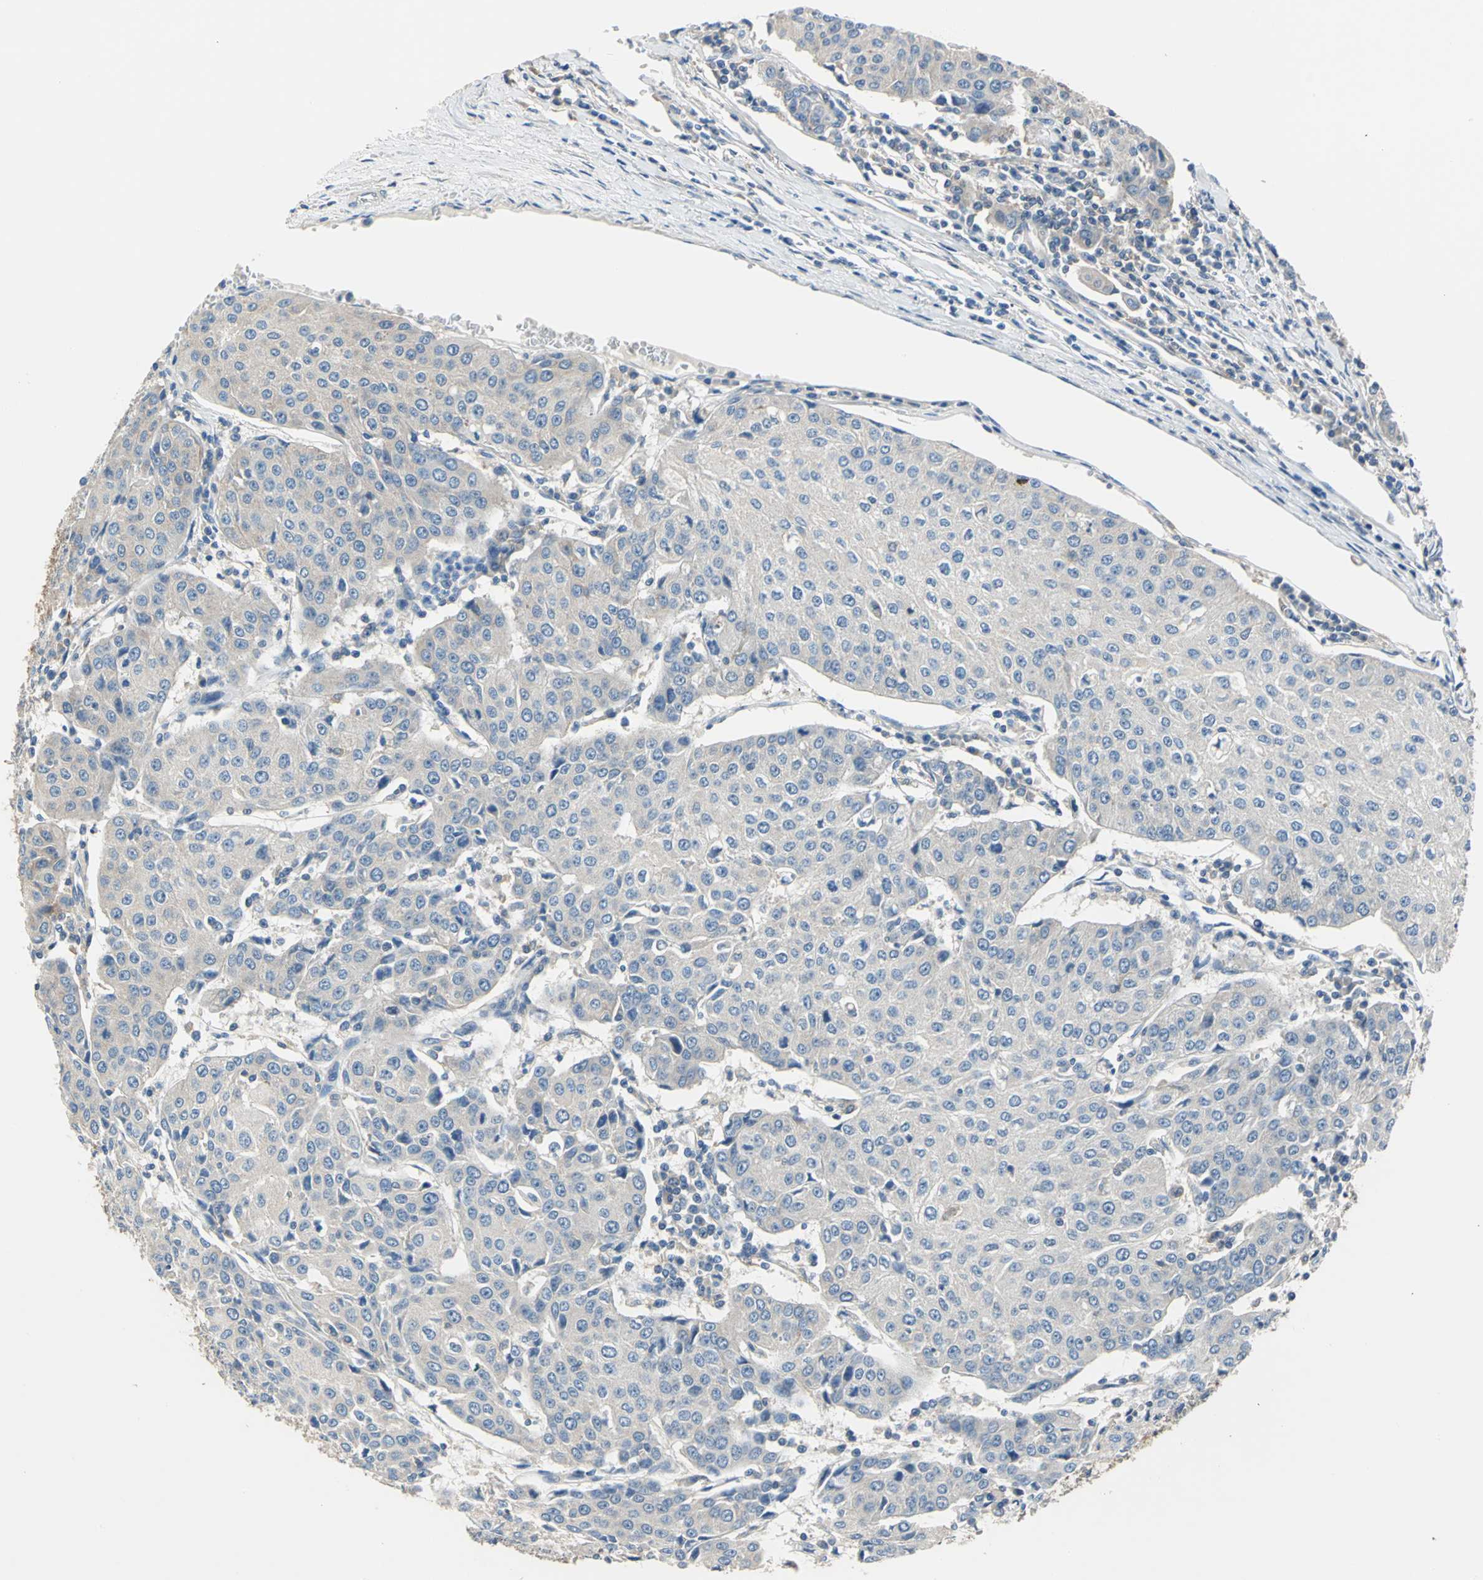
{"staining": {"intensity": "weak", "quantity": "<25%", "location": "cytoplasmic/membranous"}, "tissue": "urothelial cancer", "cell_type": "Tumor cells", "image_type": "cancer", "snomed": [{"axis": "morphology", "description": "Urothelial carcinoma, High grade"}, {"axis": "topography", "description": "Urinary bladder"}], "caption": "Immunohistochemistry of high-grade urothelial carcinoma shows no expression in tumor cells.", "gene": "DDX3Y", "patient": {"sex": "female", "age": 85}}